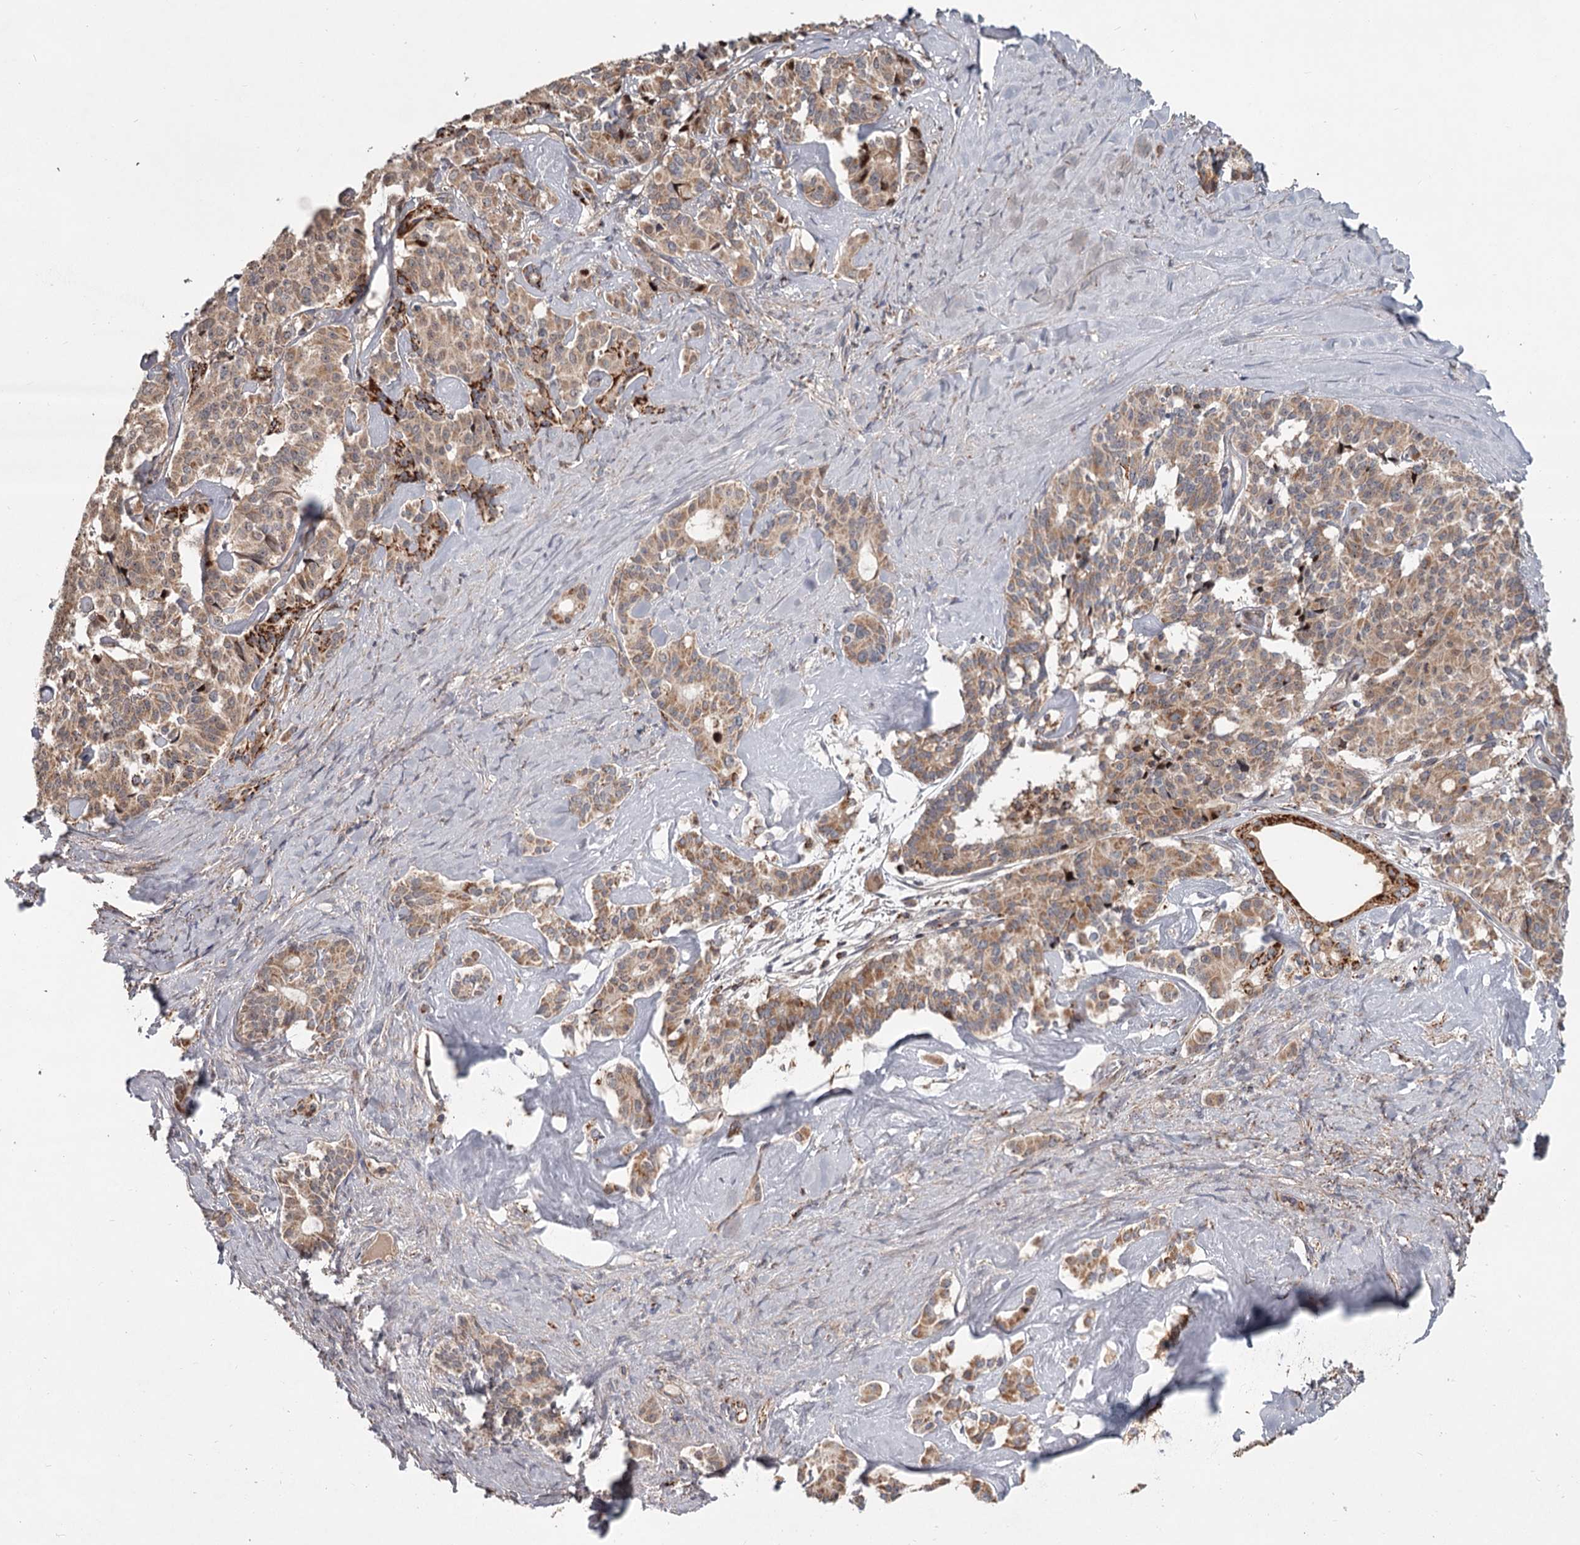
{"staining": {"intensity": "moderate", "quantity": "25%-75%", "location": "cytoplasmic/membranous"}, "tissue": "pancreatic cancer", "cell_type": "Tumor cells", "image_type": "cancer", "snomed": [{"axis": "morphology", "description": "Adenocarcinoma, NOS"}, {"axis": "topography", "description": "Pancreas"}], "caption": "Protein analysis of adenocarcinoma (pancreatic) tissue reveals moderate cytoplasmic/membranous positivity in approximately 25%-75% of tumor cells.", "gene": "CDC123", "patient": {"sex": "female", "age": 74}}